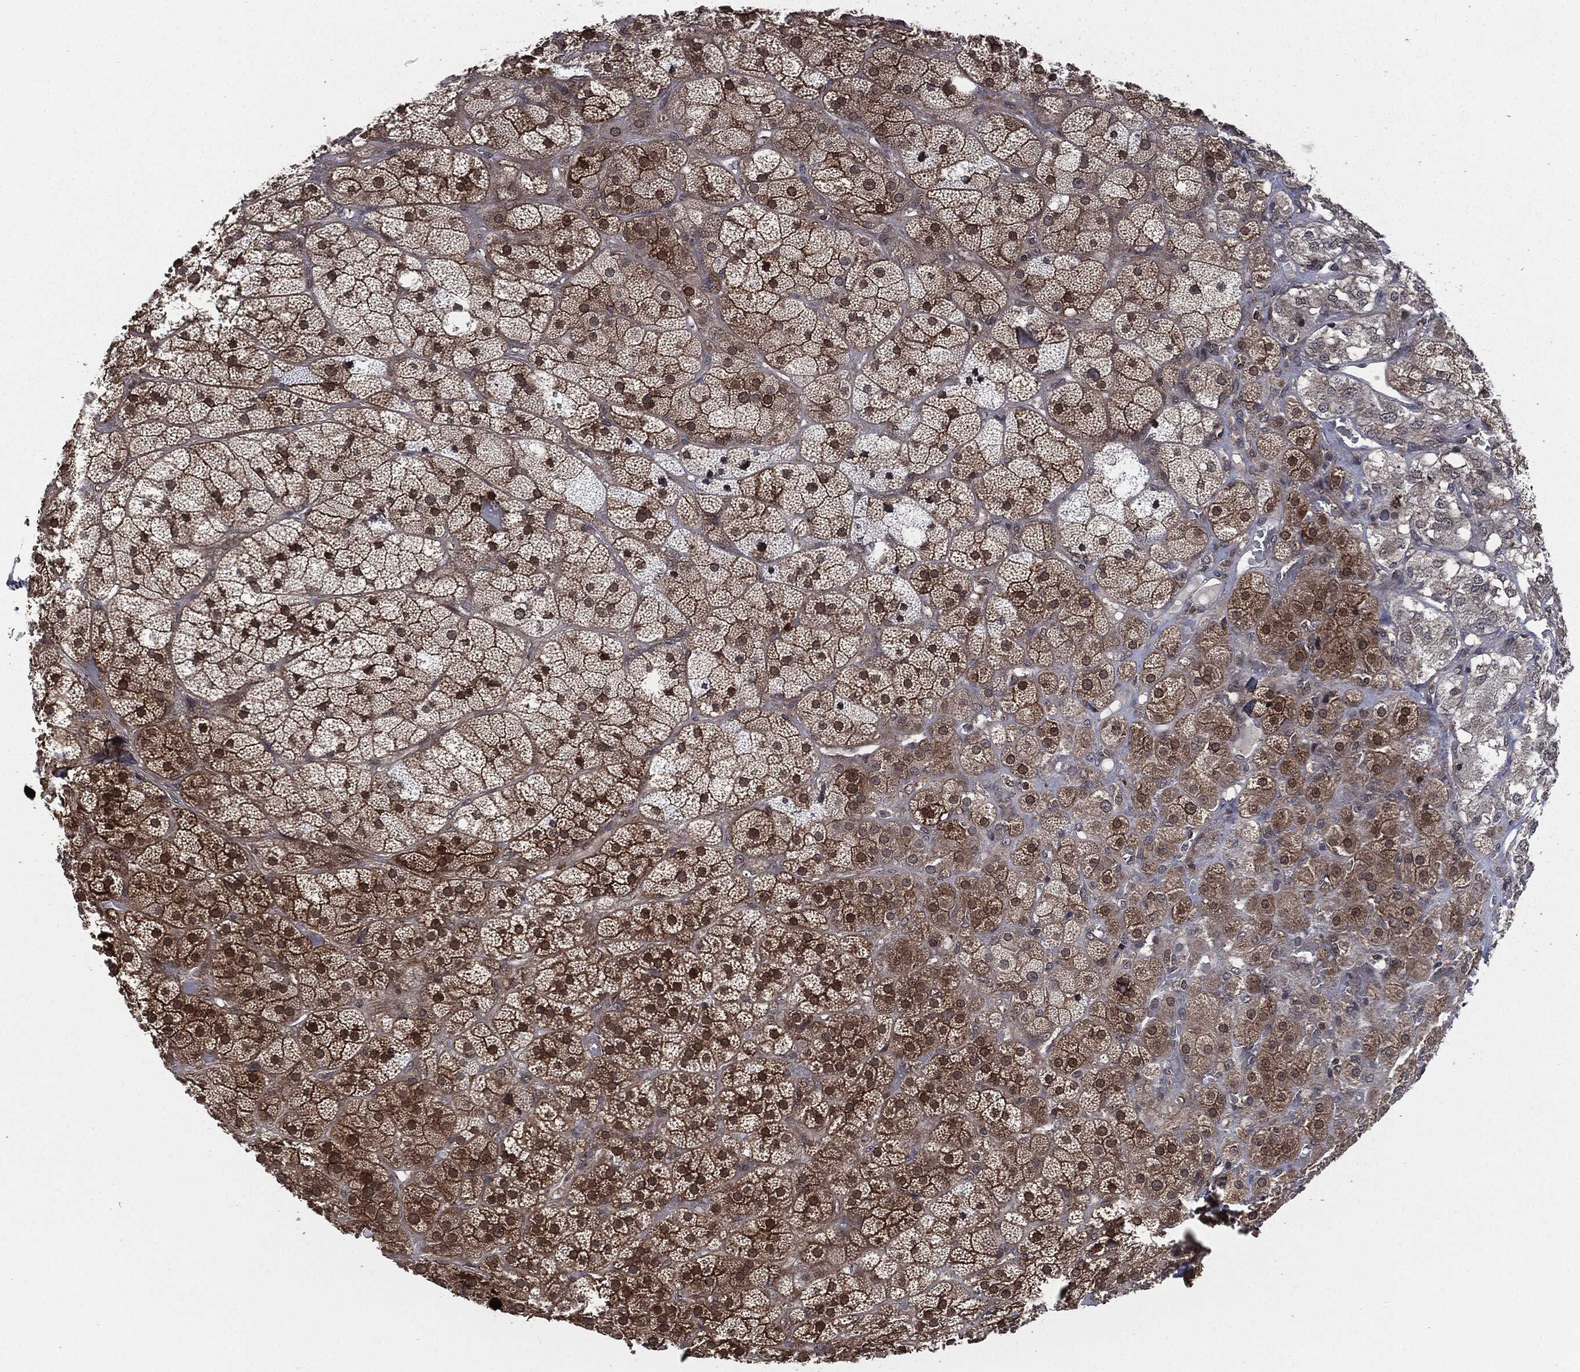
{"staining": {"intensity": "strong", "quantity": ">75%", "location": "cytoplasmic/membranous"}, "tissue": "adrenal gland", "cell_type": "Glandular cells", "image_type": "normal", "snomed": [{"axis": "morphology", "description": "Normal tissue, NOS"}, {"axis": "topography", "description": "Adrenal gland"}], "caption": "Immunohistochemistry (IHC) photomicrograph of unremarkable adrenal gland stained for a protein (brown), which reveals high levels of strong cytoplasmic/membranous positivity in about >75% of glandular cells.", "gene": "UBR1", "patient": {"sex": "male", "age": 57}}